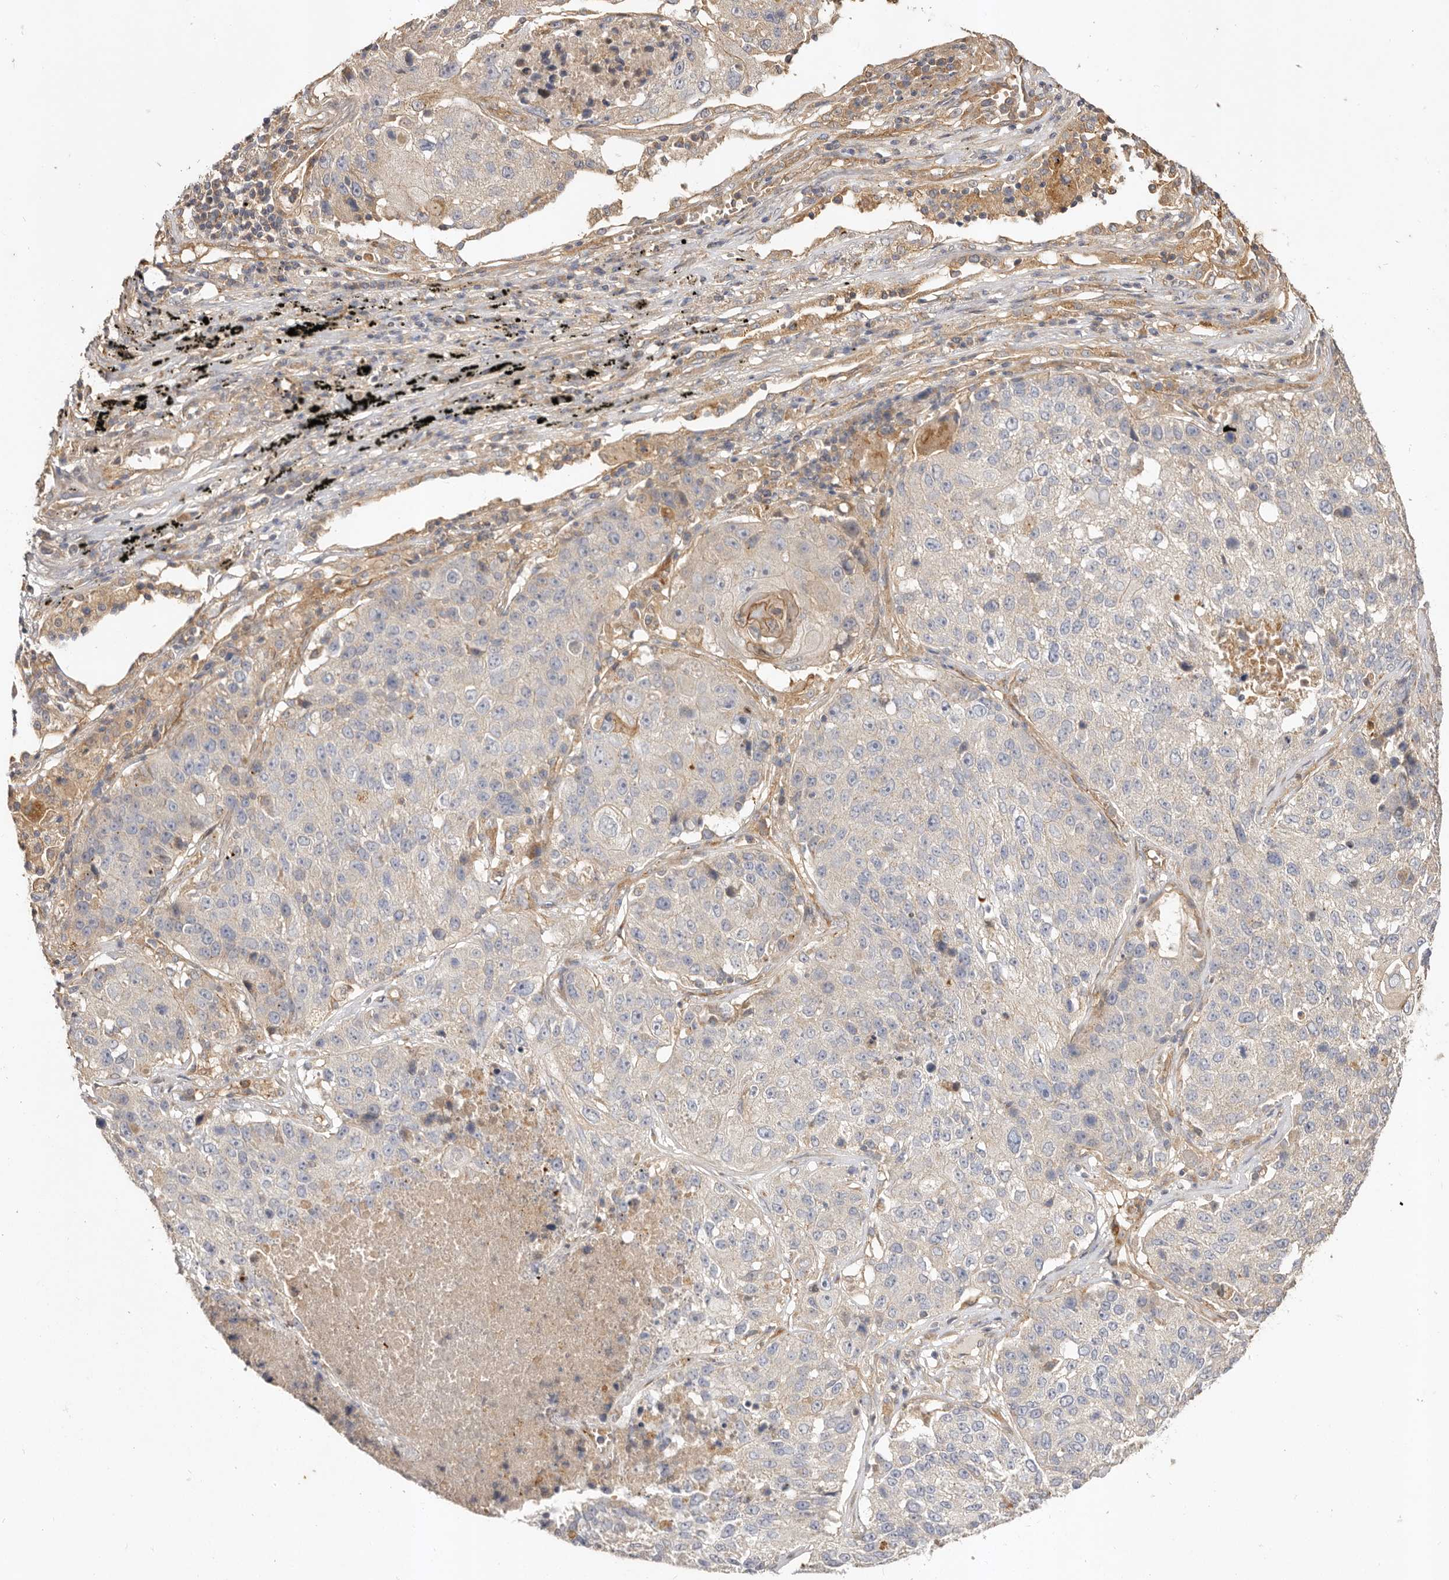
{"staining": {"intensity": "negative", "quantity": "none", "location": "none"}, "tissue": "lung cancer", "cell_type": "Tumor cells", "image_type": "cancer", "snomed": [{"axis": "morphology", "description": "Squamous cell carcinoma, NOS"}, {"axis": "topography", "description": "Lung"}], "caption": "Squamous cell carcinoma (lung) was stained to show a protein in brown. There is no significant staining in tumor cells.", "gene": "ADAMTS9", "patient": {"sex": "male", "age": 61}}